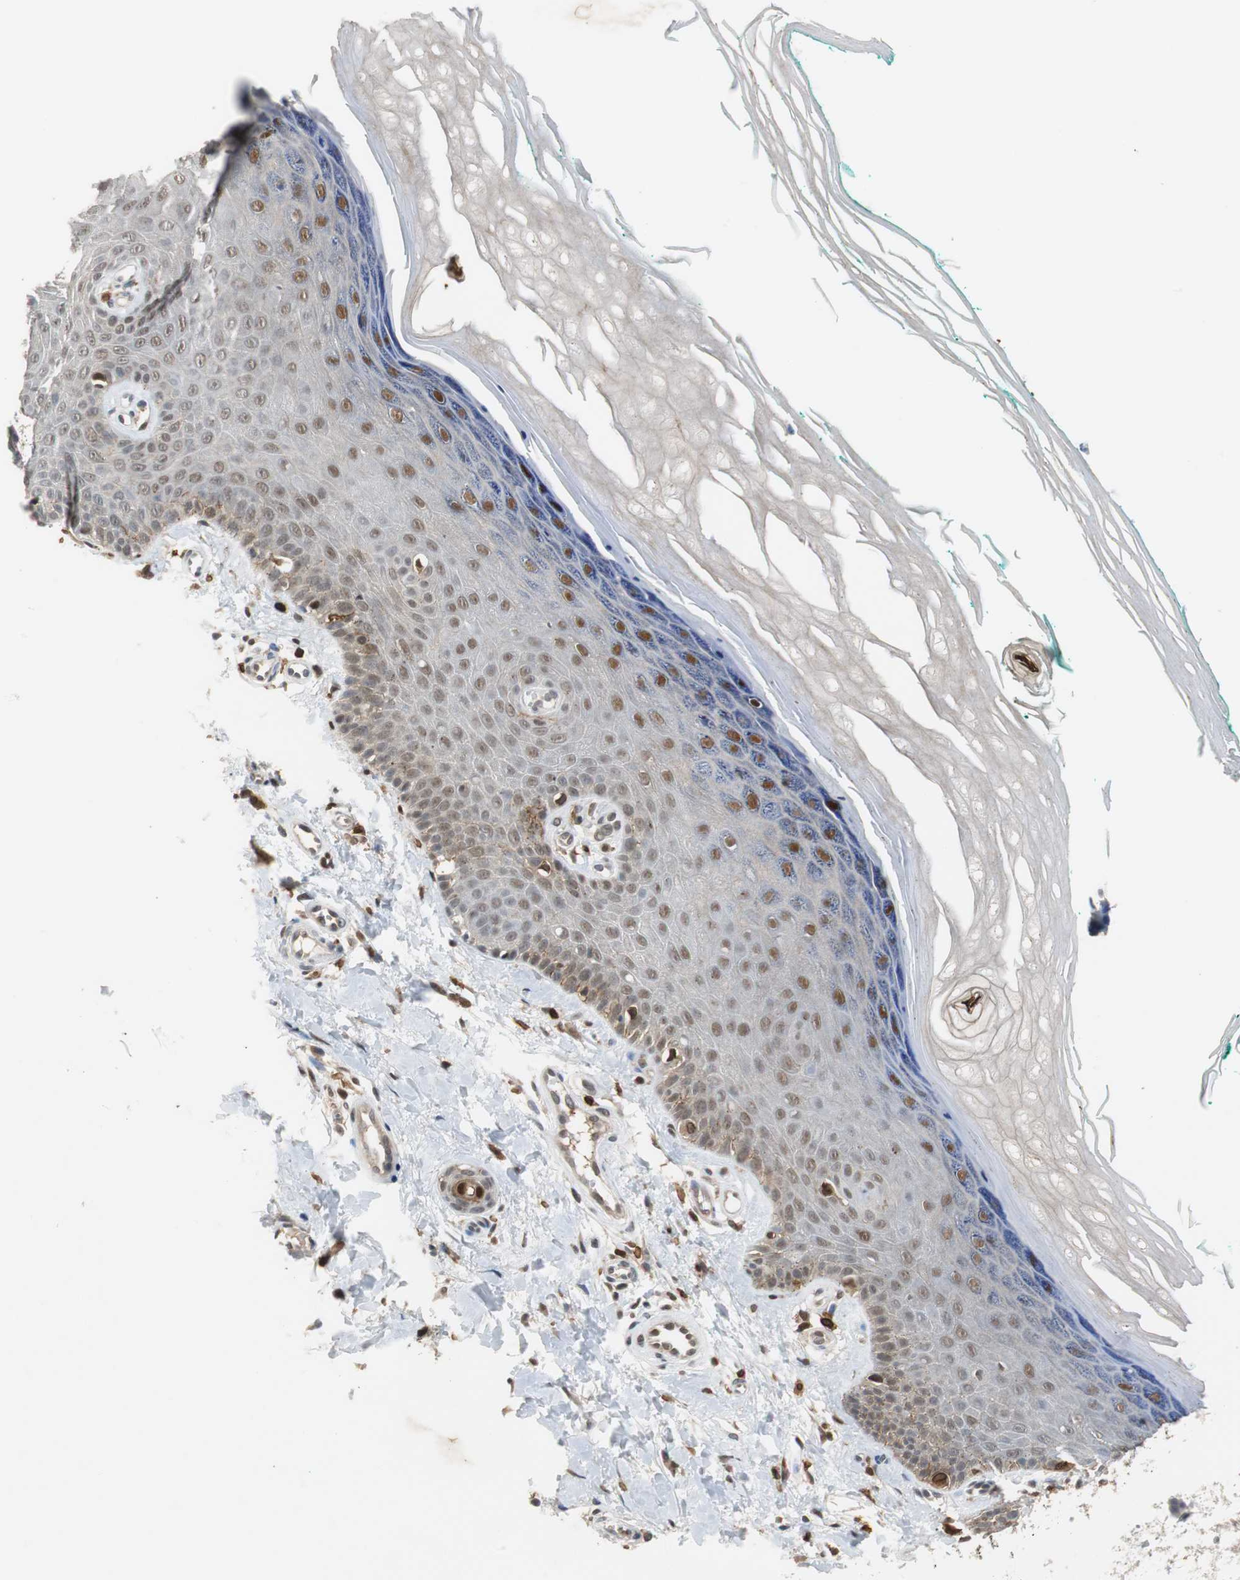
{"staining": {"intensity": "moderate", "quantity": ">75%", "location": "nuclear"}, "tissue": "skin", "cell_type": "Fibroblasts", "image_type": "normal", "snomed": [{"axis": "morphology", "description": "Normal tissue, NOS"}, {"axis": "topography", "description": "Skin"}], "caption": "This is an image of IHC staining of benign skin, which shows moderate positivity in the nuclear of fibroblasts.", "gene": "SIRT1", "patient": {"sex": "male", "age": 26}}